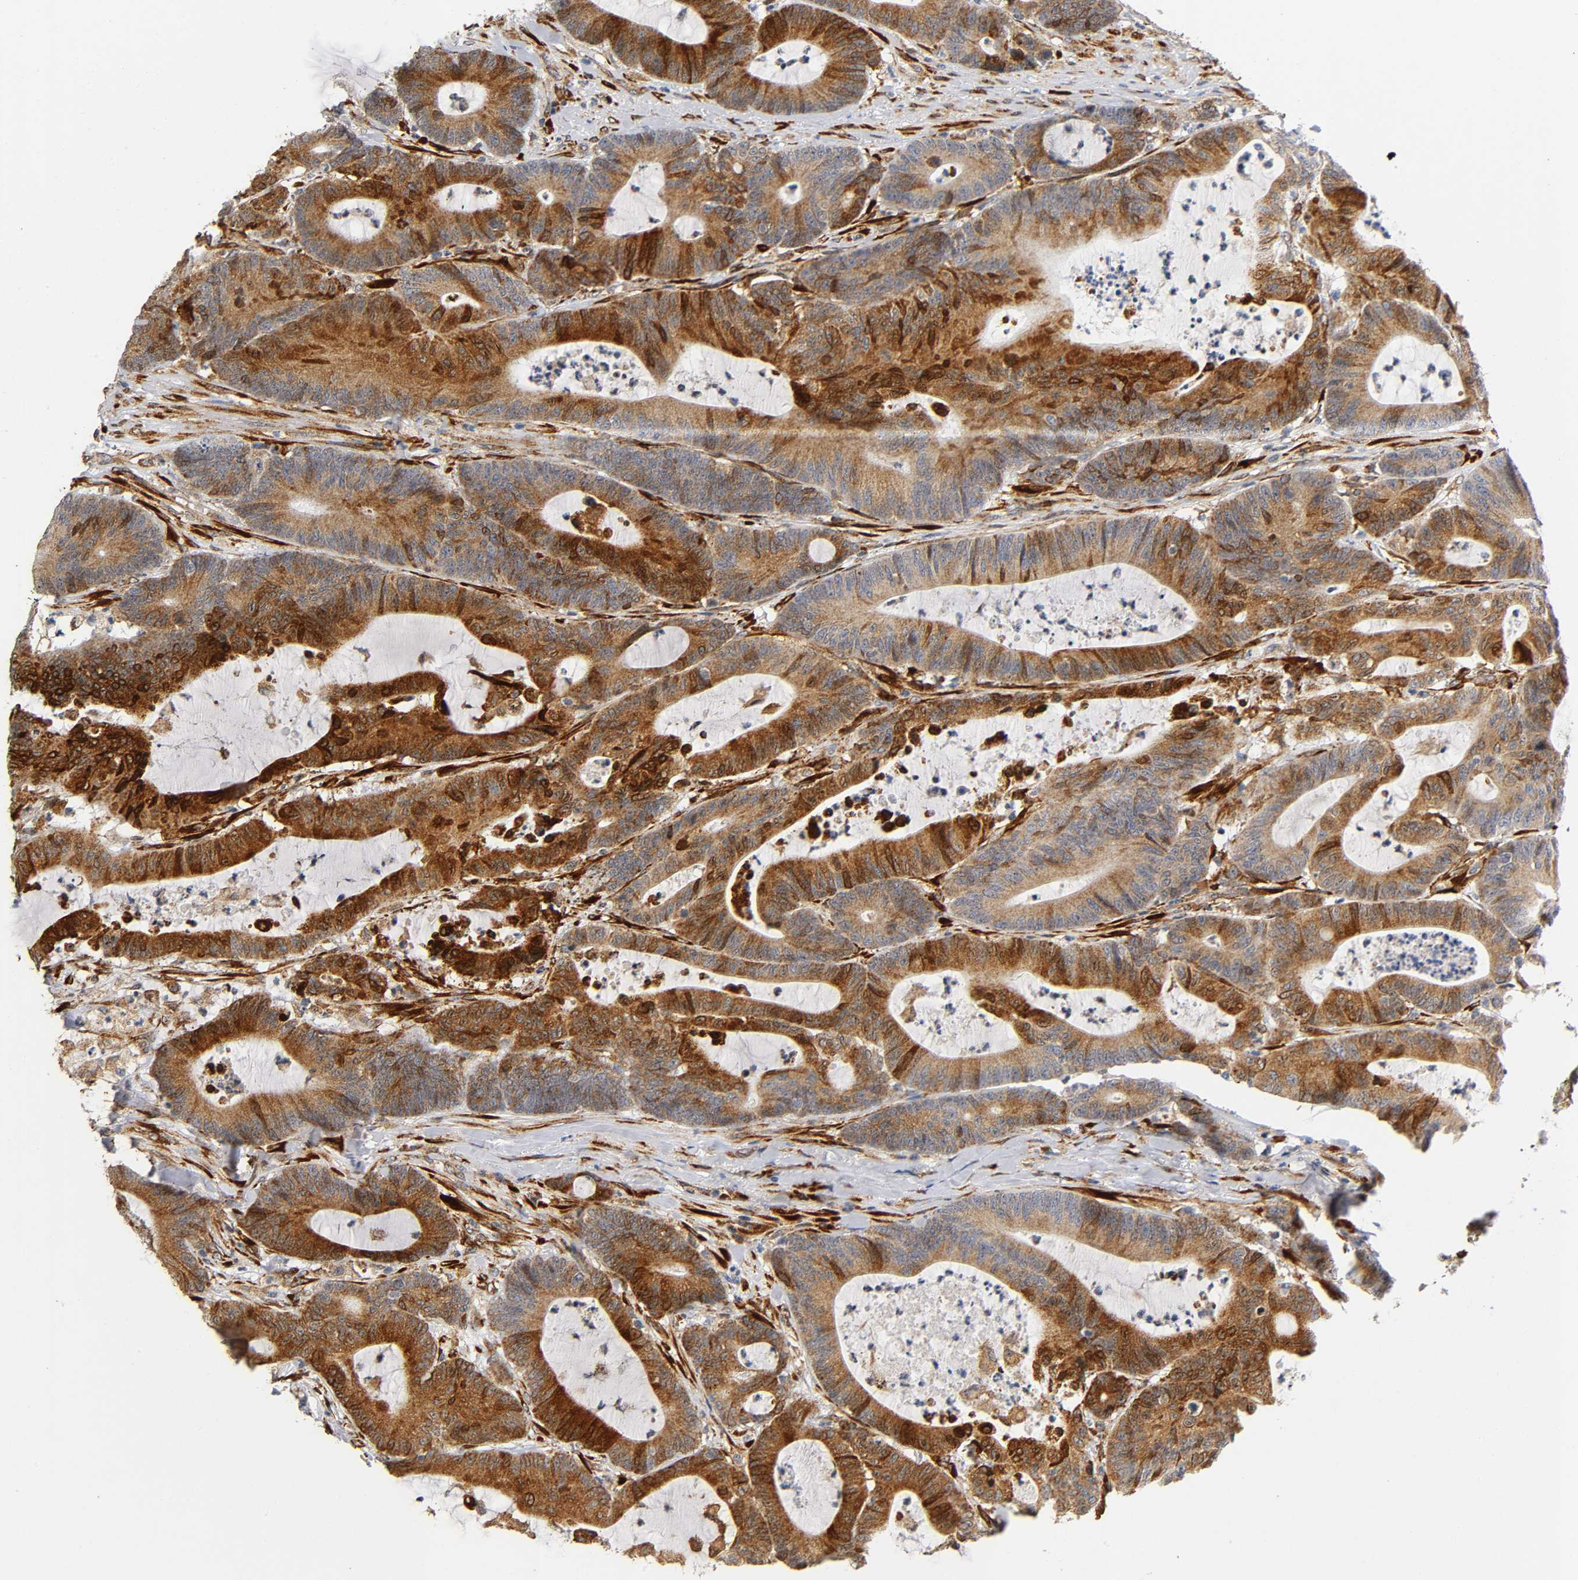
{"staining": {"intensity": "strong", "quantity": ">75%", "location": "cytoplasmic/membranous"}, "tissue": "colorectal cancer", "cell_type": "Tumor cells", "image_type": "cancer", "snomed": [{"axis": "morphology", "description": "Adenocarcinoma, NOS"}, {"axis": "topography", "description": "Colon"}], "caption": "Human adenocarcinoma (colorectal) stained with a brown dye reveals strong cytoplasmic/membranous positive expression in approximately >75% of tumor cells.", "gene": "SOS2", "patient": {"sex": "female", "age": 84}}